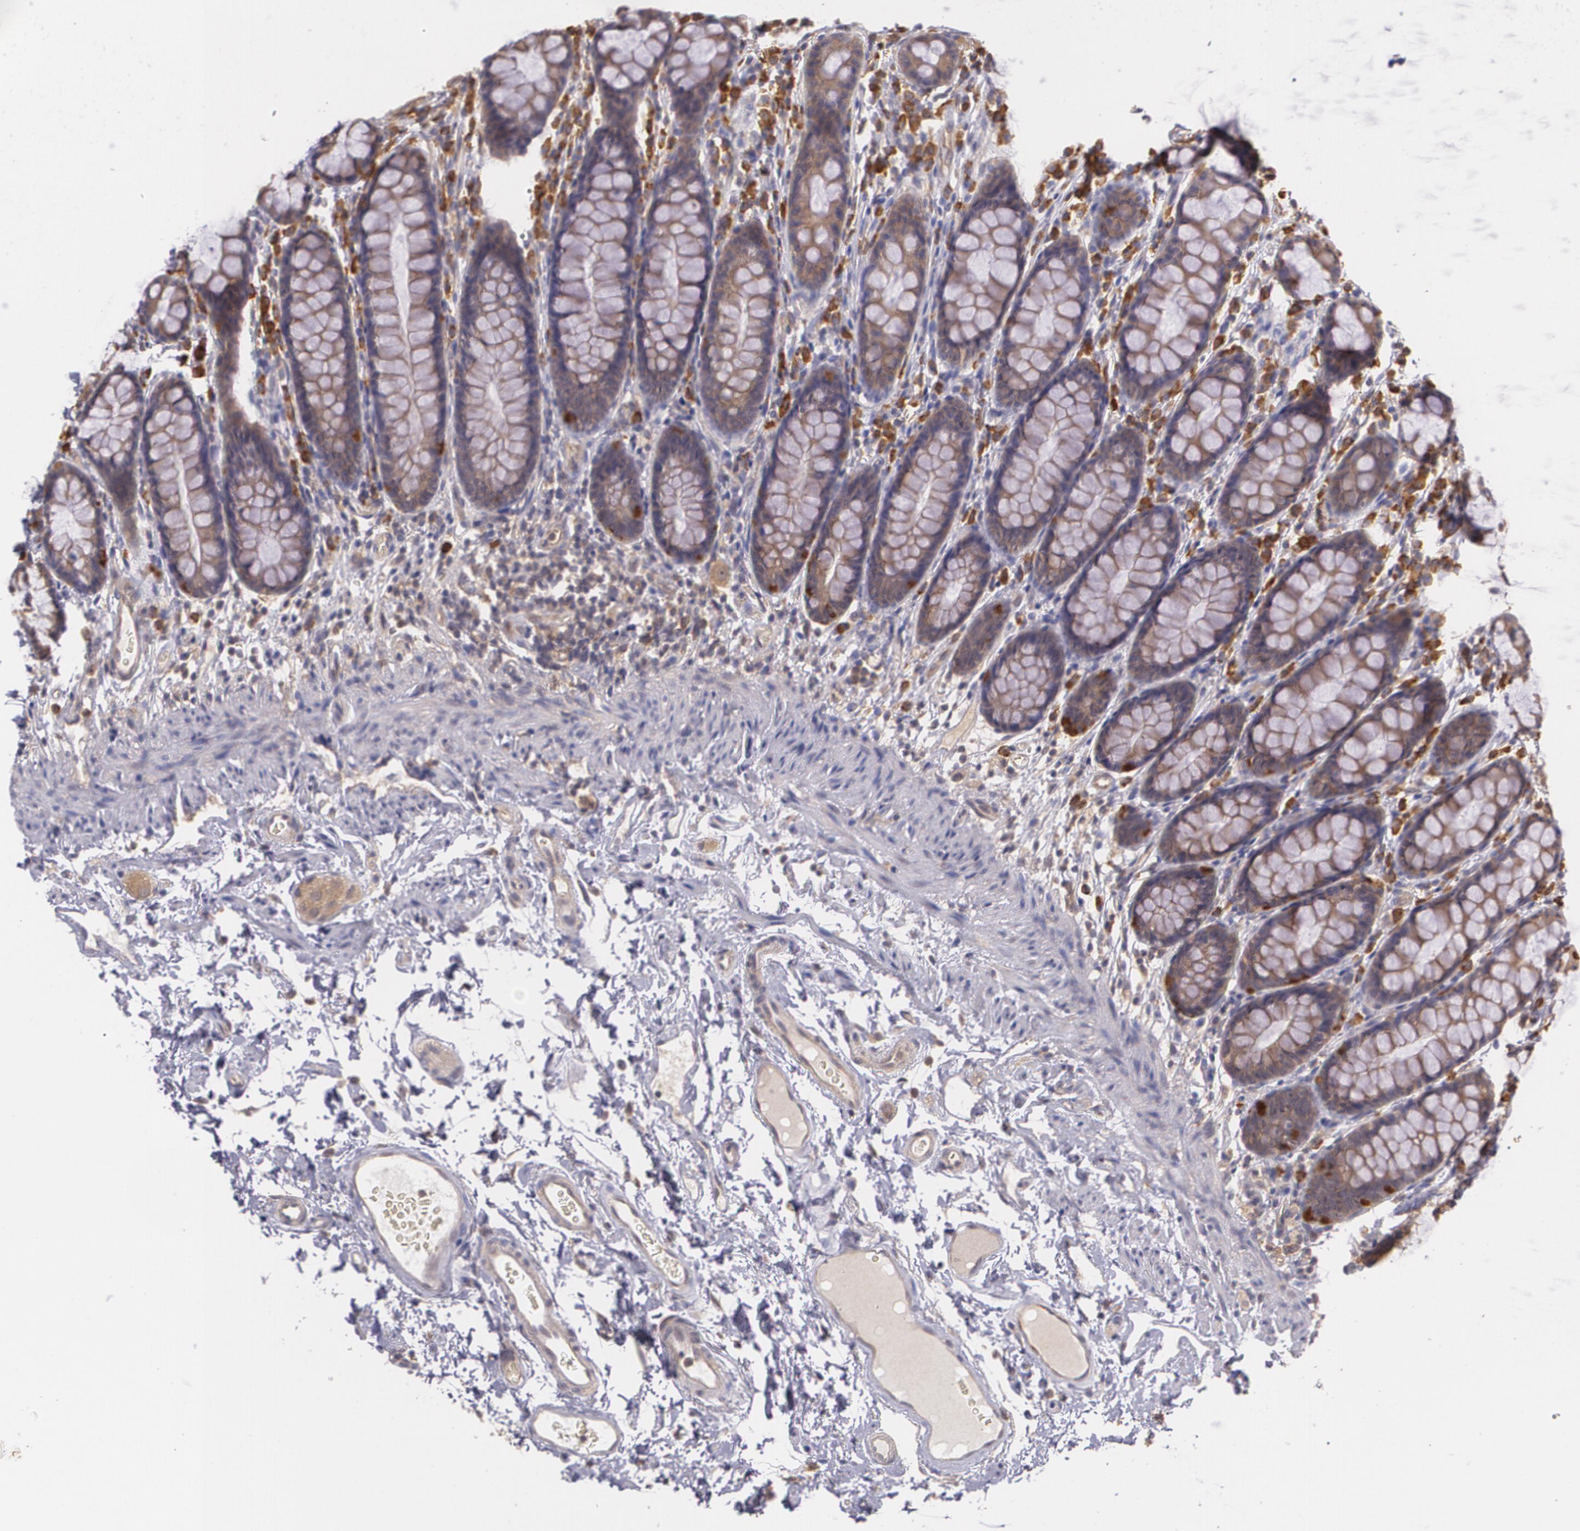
{"staining": {"intensity": "weak", "quantity": ">75%", "location": "cytoplasmic/membranous"}, "tissue": "rectum", "cell_type": "Glandular cells", "image_type": "normal", "snomed": [{"axis": "morphology", "description": "Normal tissue, NOS"}, {"axis": "topography", "description": "Rectum"}], "caption": "Immunohistochemical staining of unremarkable rectum reveals low levels of weak cytoplasmic/membranous staining in about >75% of glandular cells. (Stains: DAB (3,3'-diaminobenzidine) in brown, nuclei in blue, Microscopy: brightfield microscopy at high magnification).", "gene": "CCL17", "patient": {"sex": "male", "age": 92}}